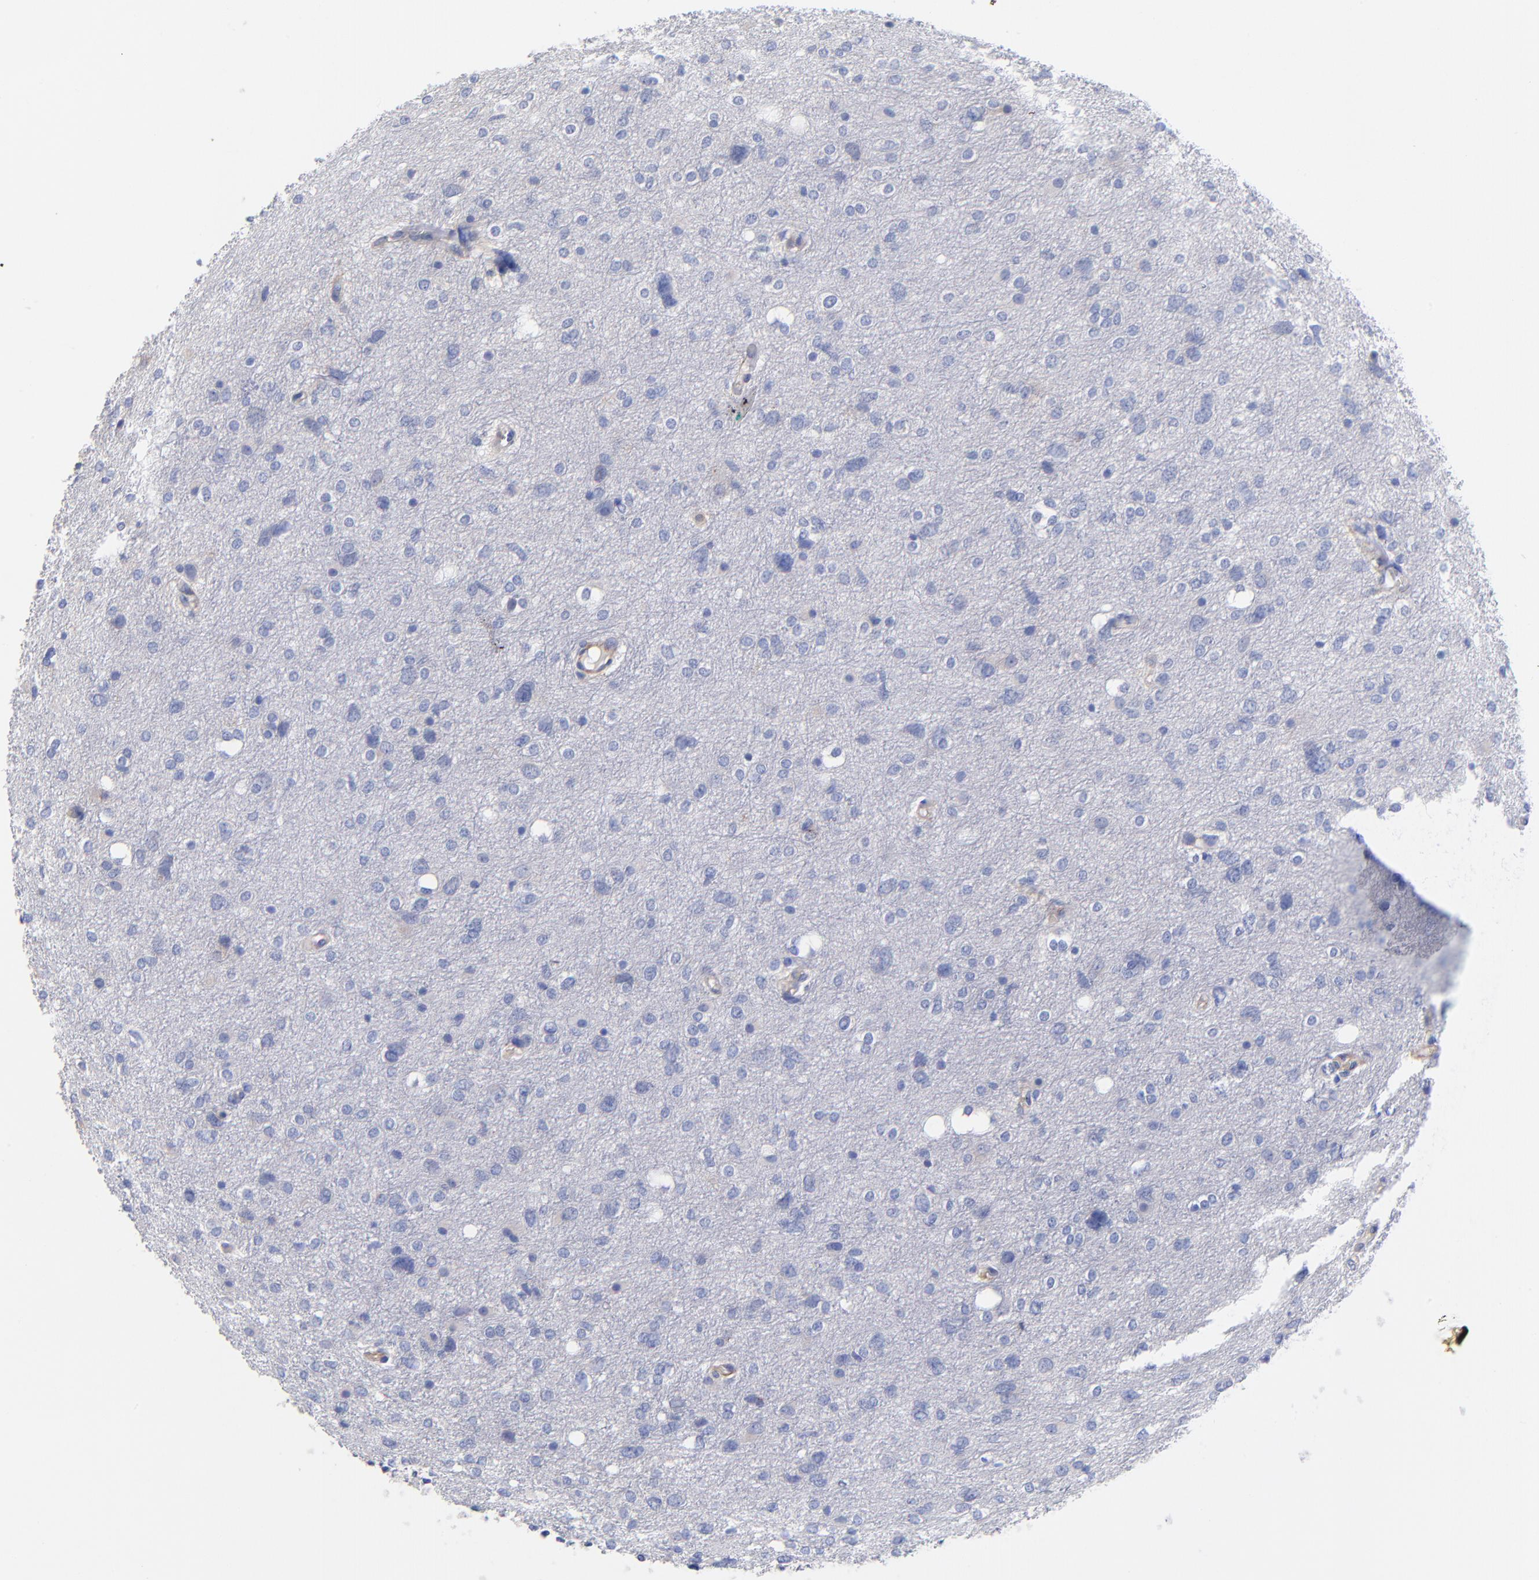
{"staining": {"intensity": "negative", "quantity": "none", "location": "none"}, "tissue": "glioma", "cell_type": "Tumor cells", "image_type": "cancer", "snomed": [{"axis": "morphology", "description": "Glioma, malignant, High grade"}, {"axis": "topography", "description": "Brain"}], "caption": "Human malignant high-grade glioma stained for a protein using immunohistochemistry displays no expression in tumor cells.", "gene": "SLC44A2", "patient": {"sex": "female", "age": 59}}